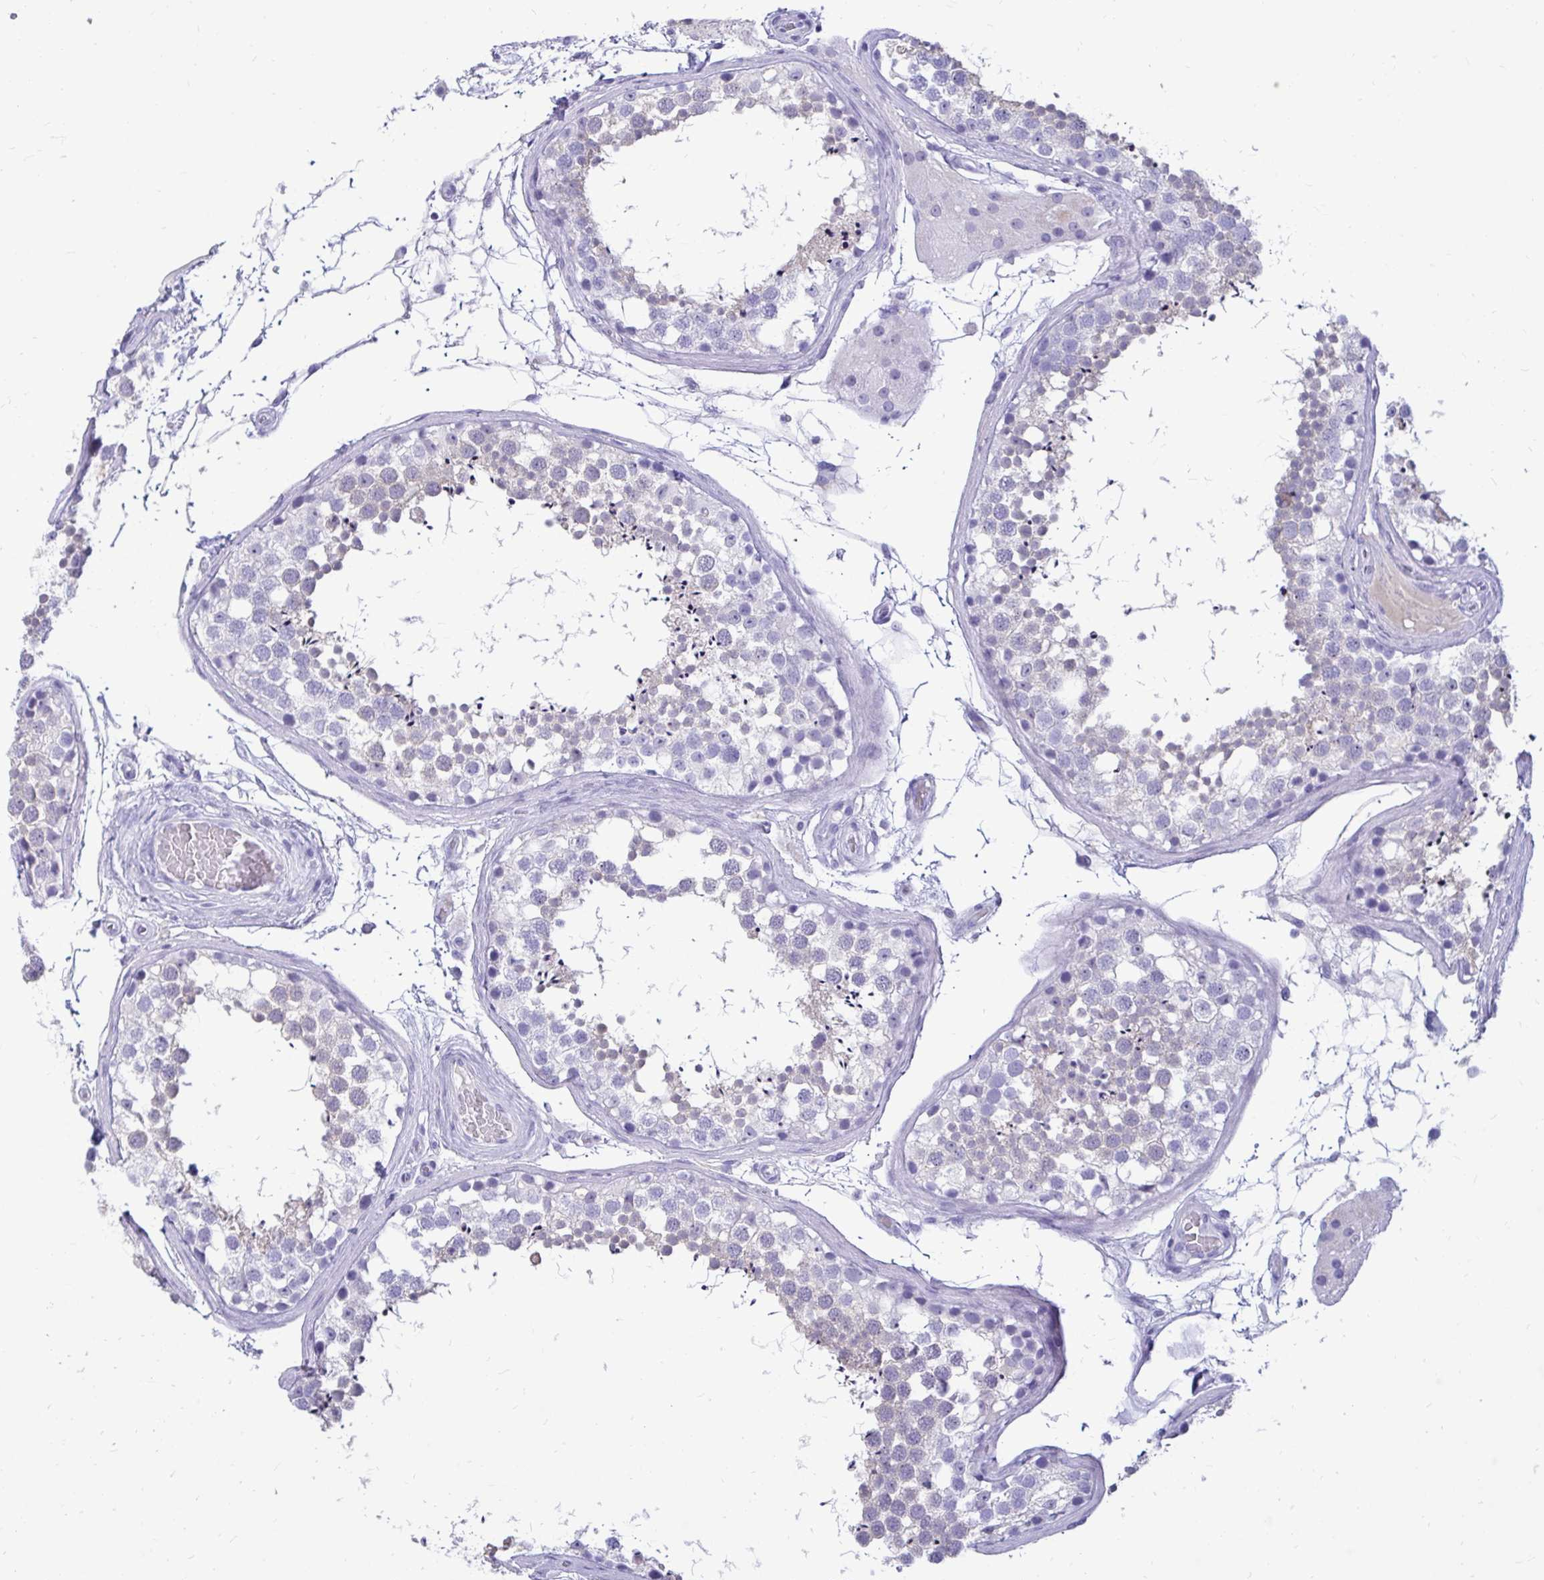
{"staining": {"intensity": "negative", "quantity": "none", "location": "none"}, "tissue": "testis", "cell_type": "Cells in seminiferous ducts", "image_type": "normal", "snomed": [{"axis": "morphology", "description": "Normal tissue, NOS"}, {"axis": "morphology", "description": "Seminoma, NOS"}, {"axis": "topography", "description": "Testis"}], "caption": "IHC image of unremarkable human testis stained for a protein (brown), which displays no staining in cells in seminiferous ducts.", "gene": "NANOGNB", "patient": {"sex": "male", "age": 65}}